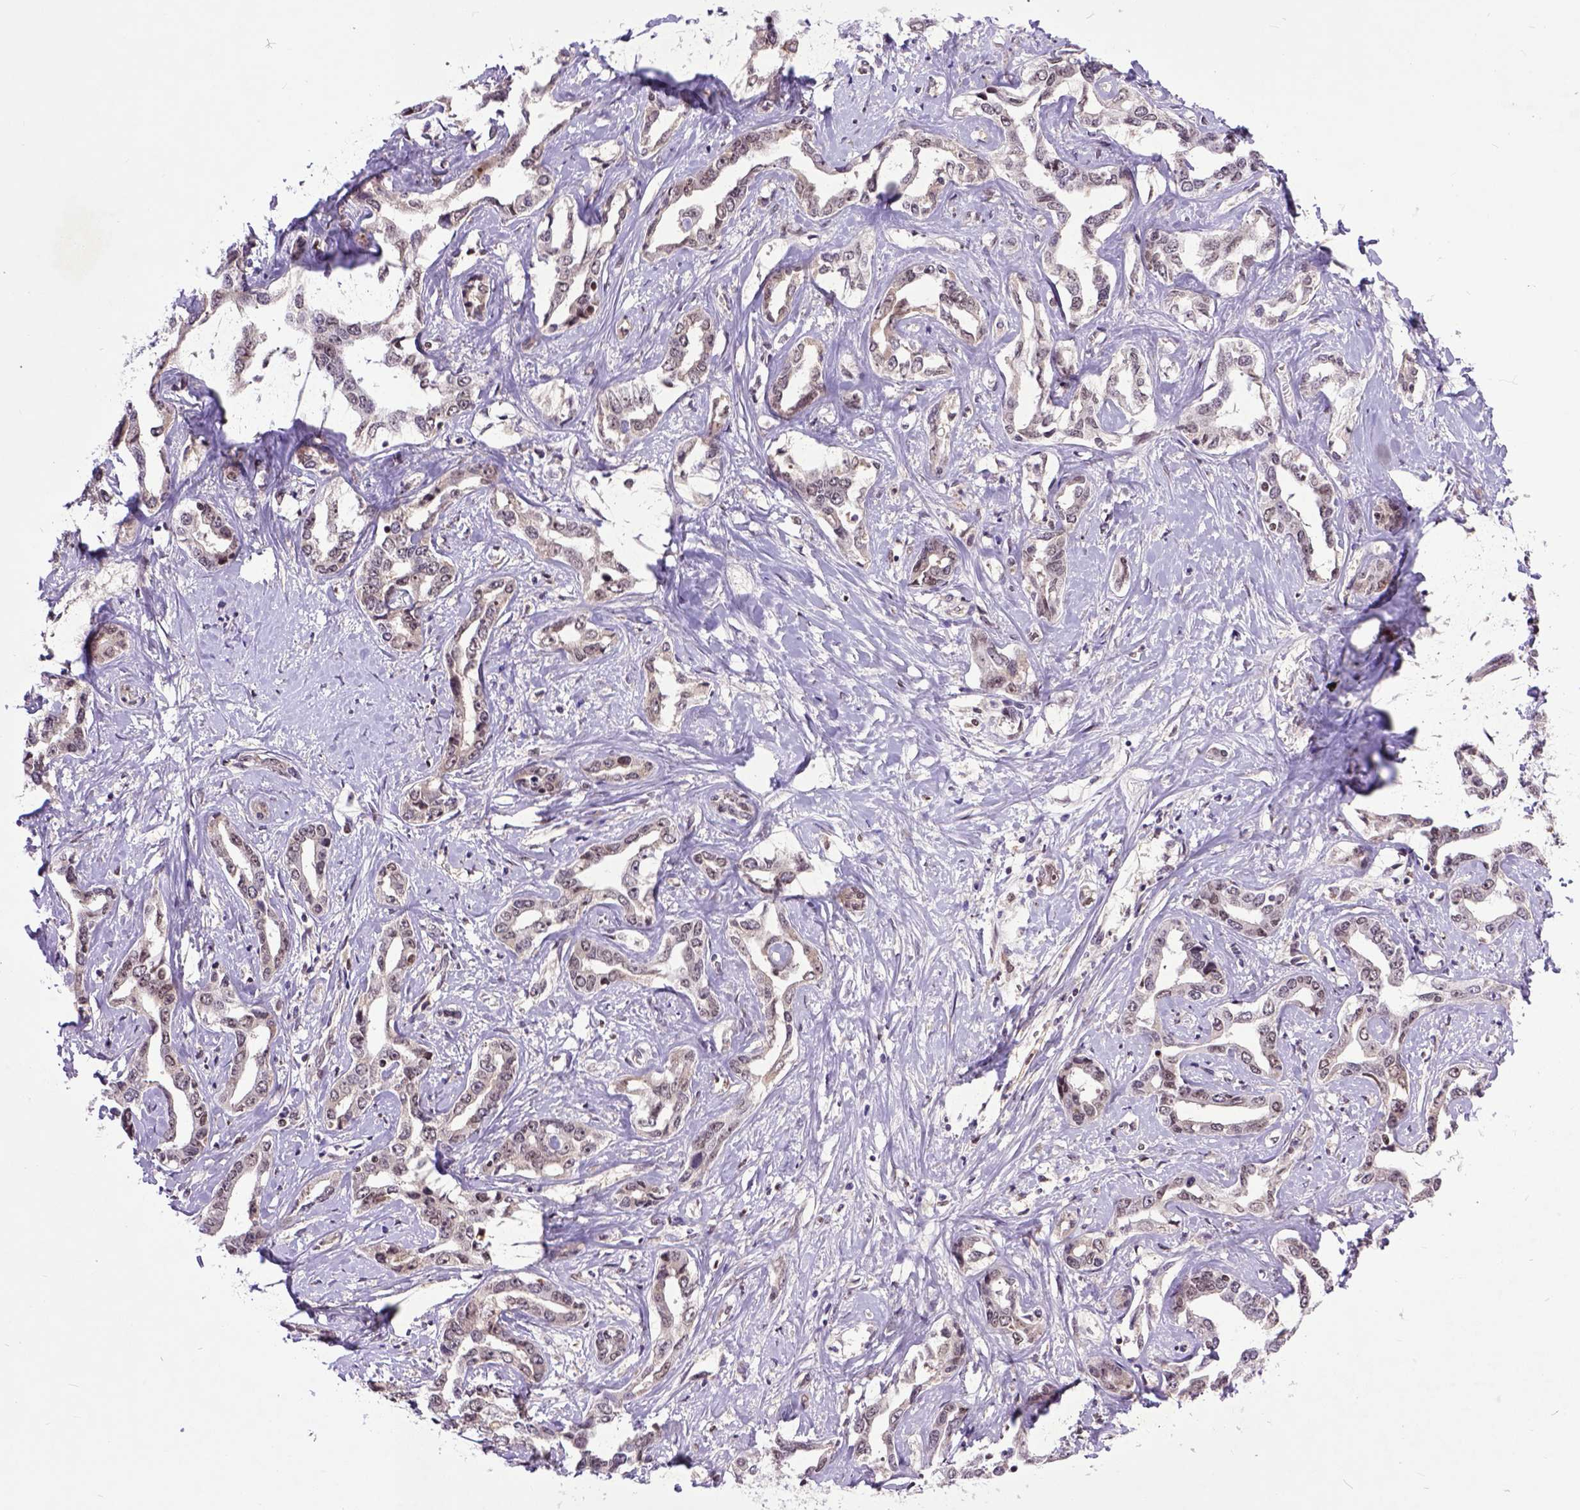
{"staining": {"intensity": "weak", "quantity": ">75%", "location": "nuclear"}, "tissue": "liver cancer", "cell_type": "Tumor cells", "image_type": "cancer", "snomed": [{"axis": "morphology", "description": "Cholangiocarcinoma"}, {"axis": "topography", "description": "Liver"}], "caption": "An image of human cholangiocarcinoma (liver) stained for a protein reveals weak nuclear brown staining in tumor cells. (IHC, brightfield microscopy, high magnification).", "gene": "RCC2", "patient": {"sex": "male", "age": 59}}